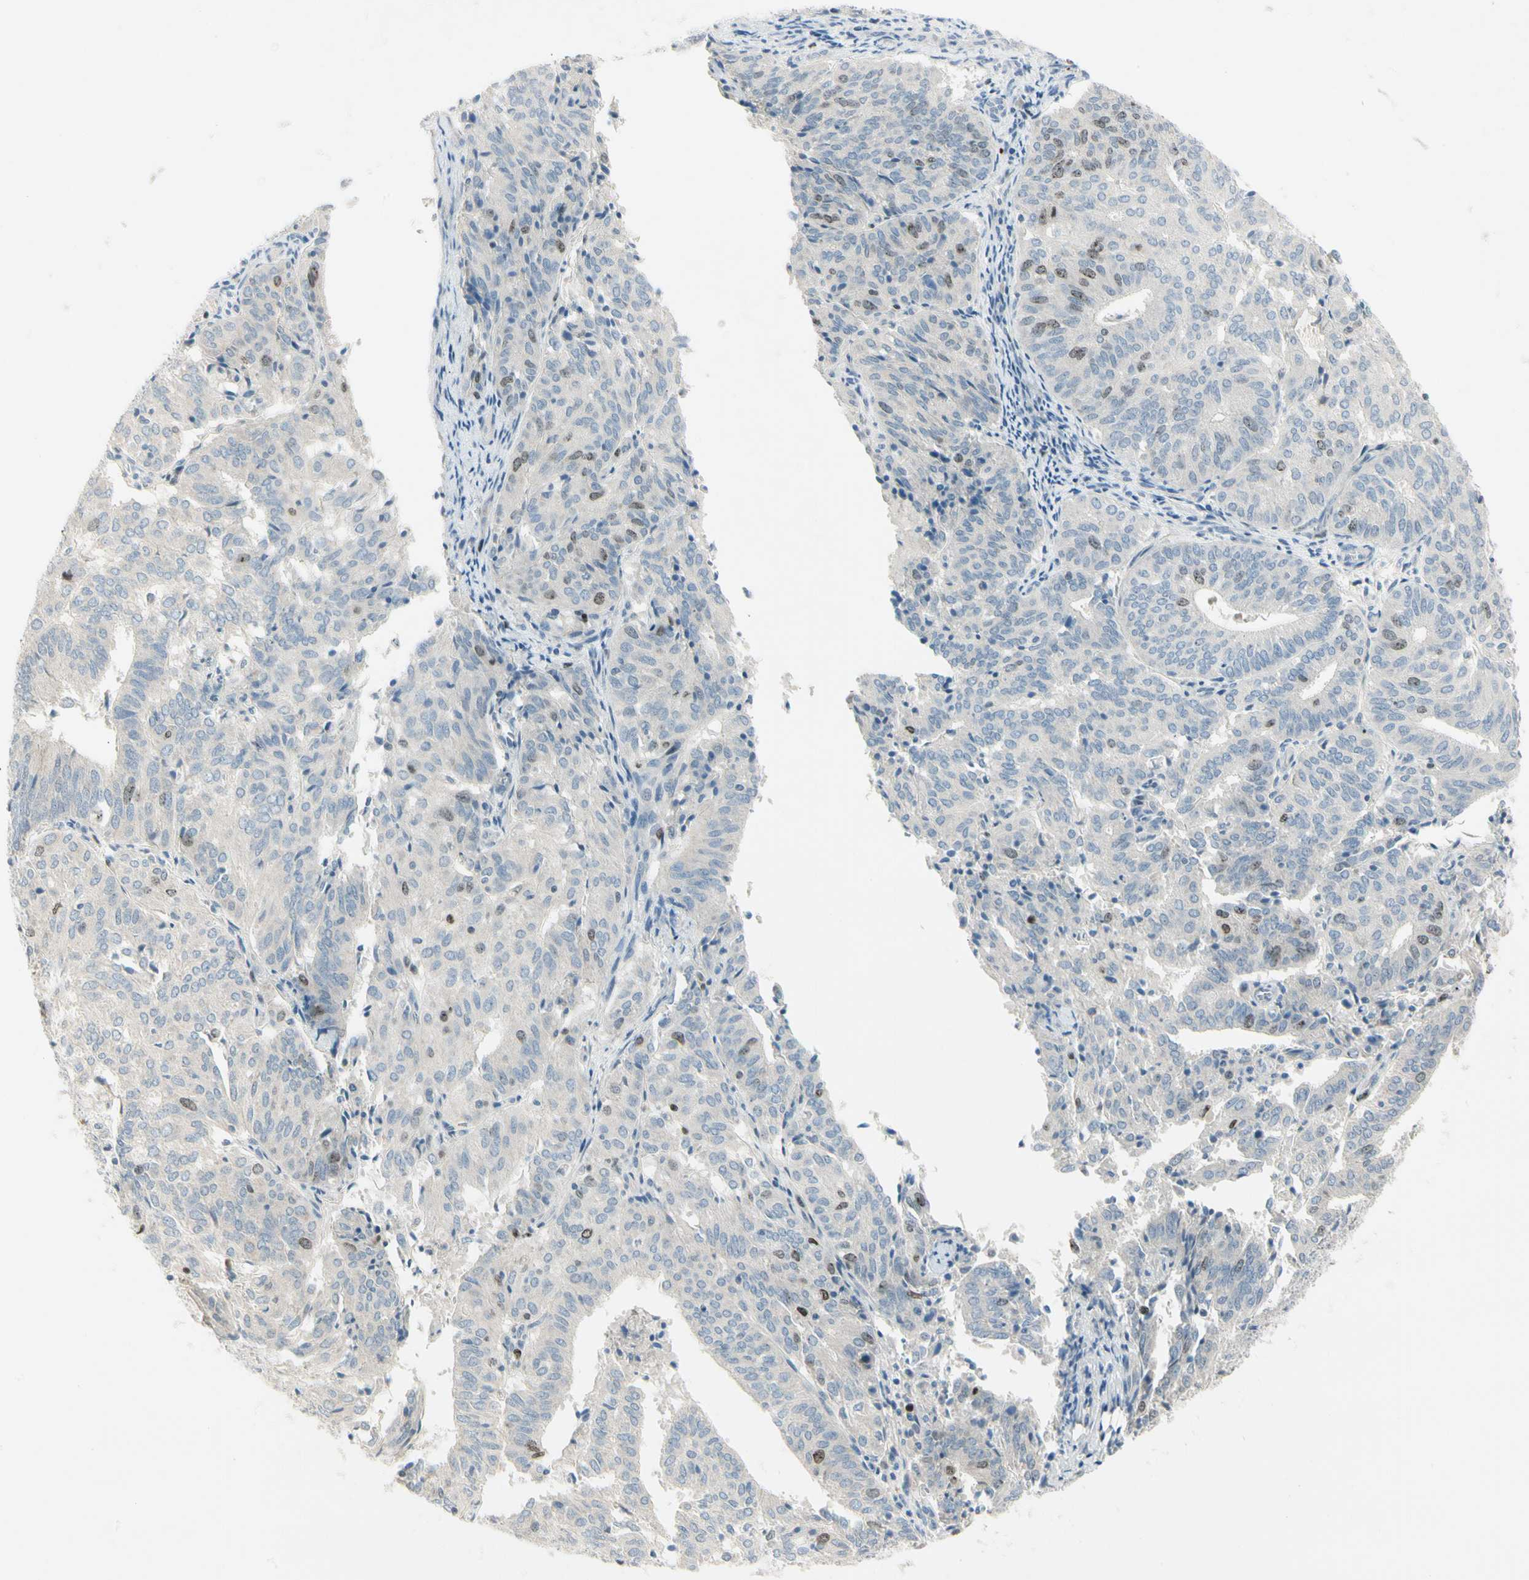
{"staining": {"intensity": "moderate", "quantity": "<25%", "location": "nuclear"}, "tissue": "endometrial cancer", "cell_type": "Tumor cells", "image_type": "cancer", "snomed": [{"axis": "morphology", "description": "Adenocarcinoma, NOS"}, {"axis": "topography", "description": "Uterus"}], "caption": "Endometrial cancer (adenocarcinoma) stained for a protein shows moderate nuclear positivity in tumor cells.", "gene": "PITX1", "patient": {"sex": "female", "age": 60}}